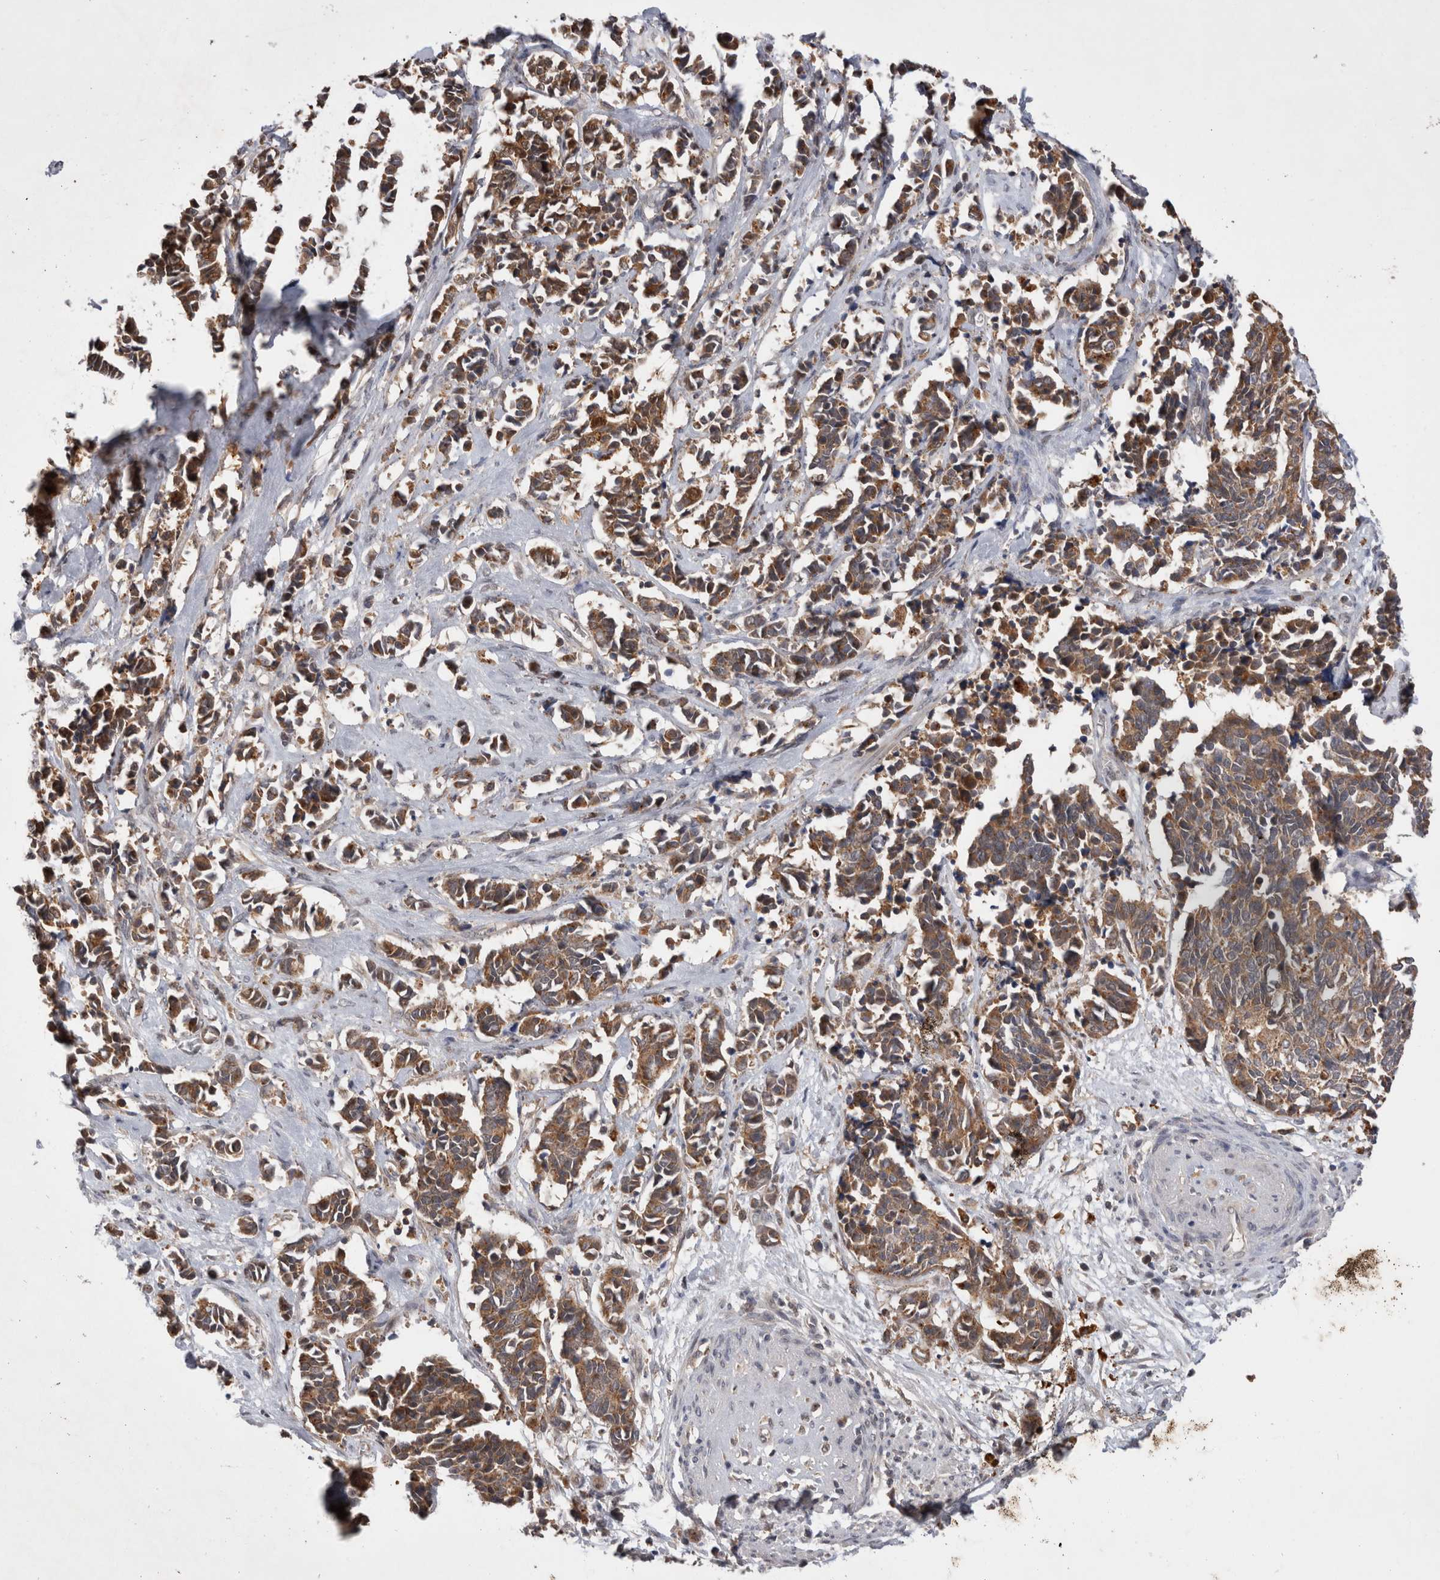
{"staining": {"intensity": "moderate", "quantity": ">75%", "location": "cytoplasmic/membranous"}, "tissue": "cervical cancer", "cell_type": "Tumor cells", "image_type": "cancer", "snomed": [{"axis": "morphology", "description": "Normal tissue, NOS"}, {"axis": "morphology", "description": "Squamous cell carcinoma, NOS"}, {"axis": "topography", "description": "Cervix"}], "caption": "Squamous cell carcinoma (cervical) stained for a protein exhibits moderate cytoplasmic/membranous positivity in tumor cells. The protein of interest is shown in brown color, while the nuclei are stained blue.", "gene": "MRPL37", "patient": {"sex": "female", "age": 35}}